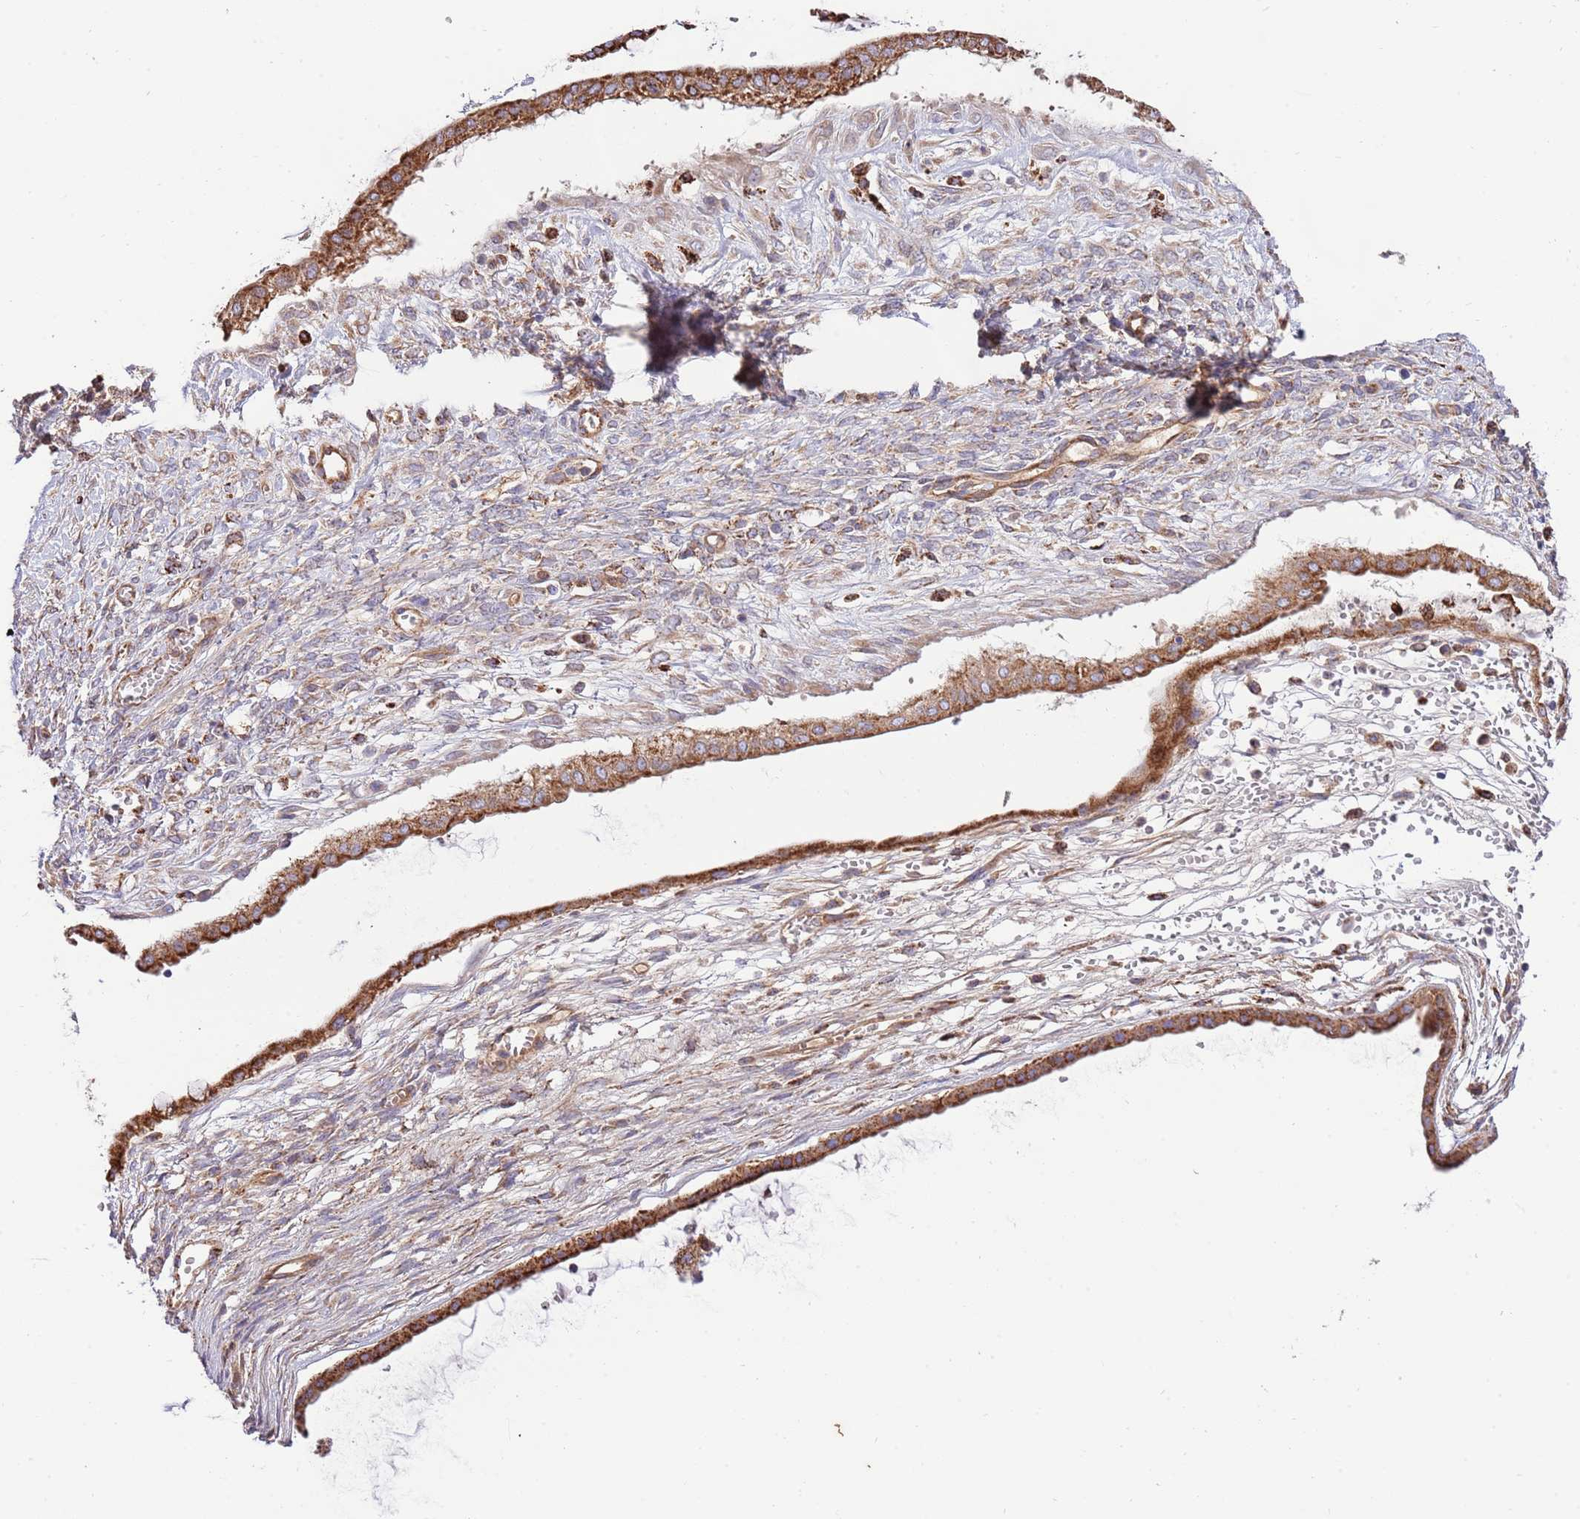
{"staining": {"intensity": "strong", "quantity": ">75%", "location": "cytoplasmic/membranous"}, "tissue": "ovarian cancer", "cell_type": "Tumor cells", "image_type": "cancer", "snomed": [{"axis": "morphology", "description": "Cystadenocarcinoma, mucinous, NOS"}, {"axis": "topography", "description": "Ovary"}], "caption": "The immunohistochemical stain highlights strong cytoplasmic/membranous expression in tumor cells of ovarian mucinous cystadenocarcinoma tissue.", "gene": "DOCK6", "patient": {"sex": "female", "age": 73}}